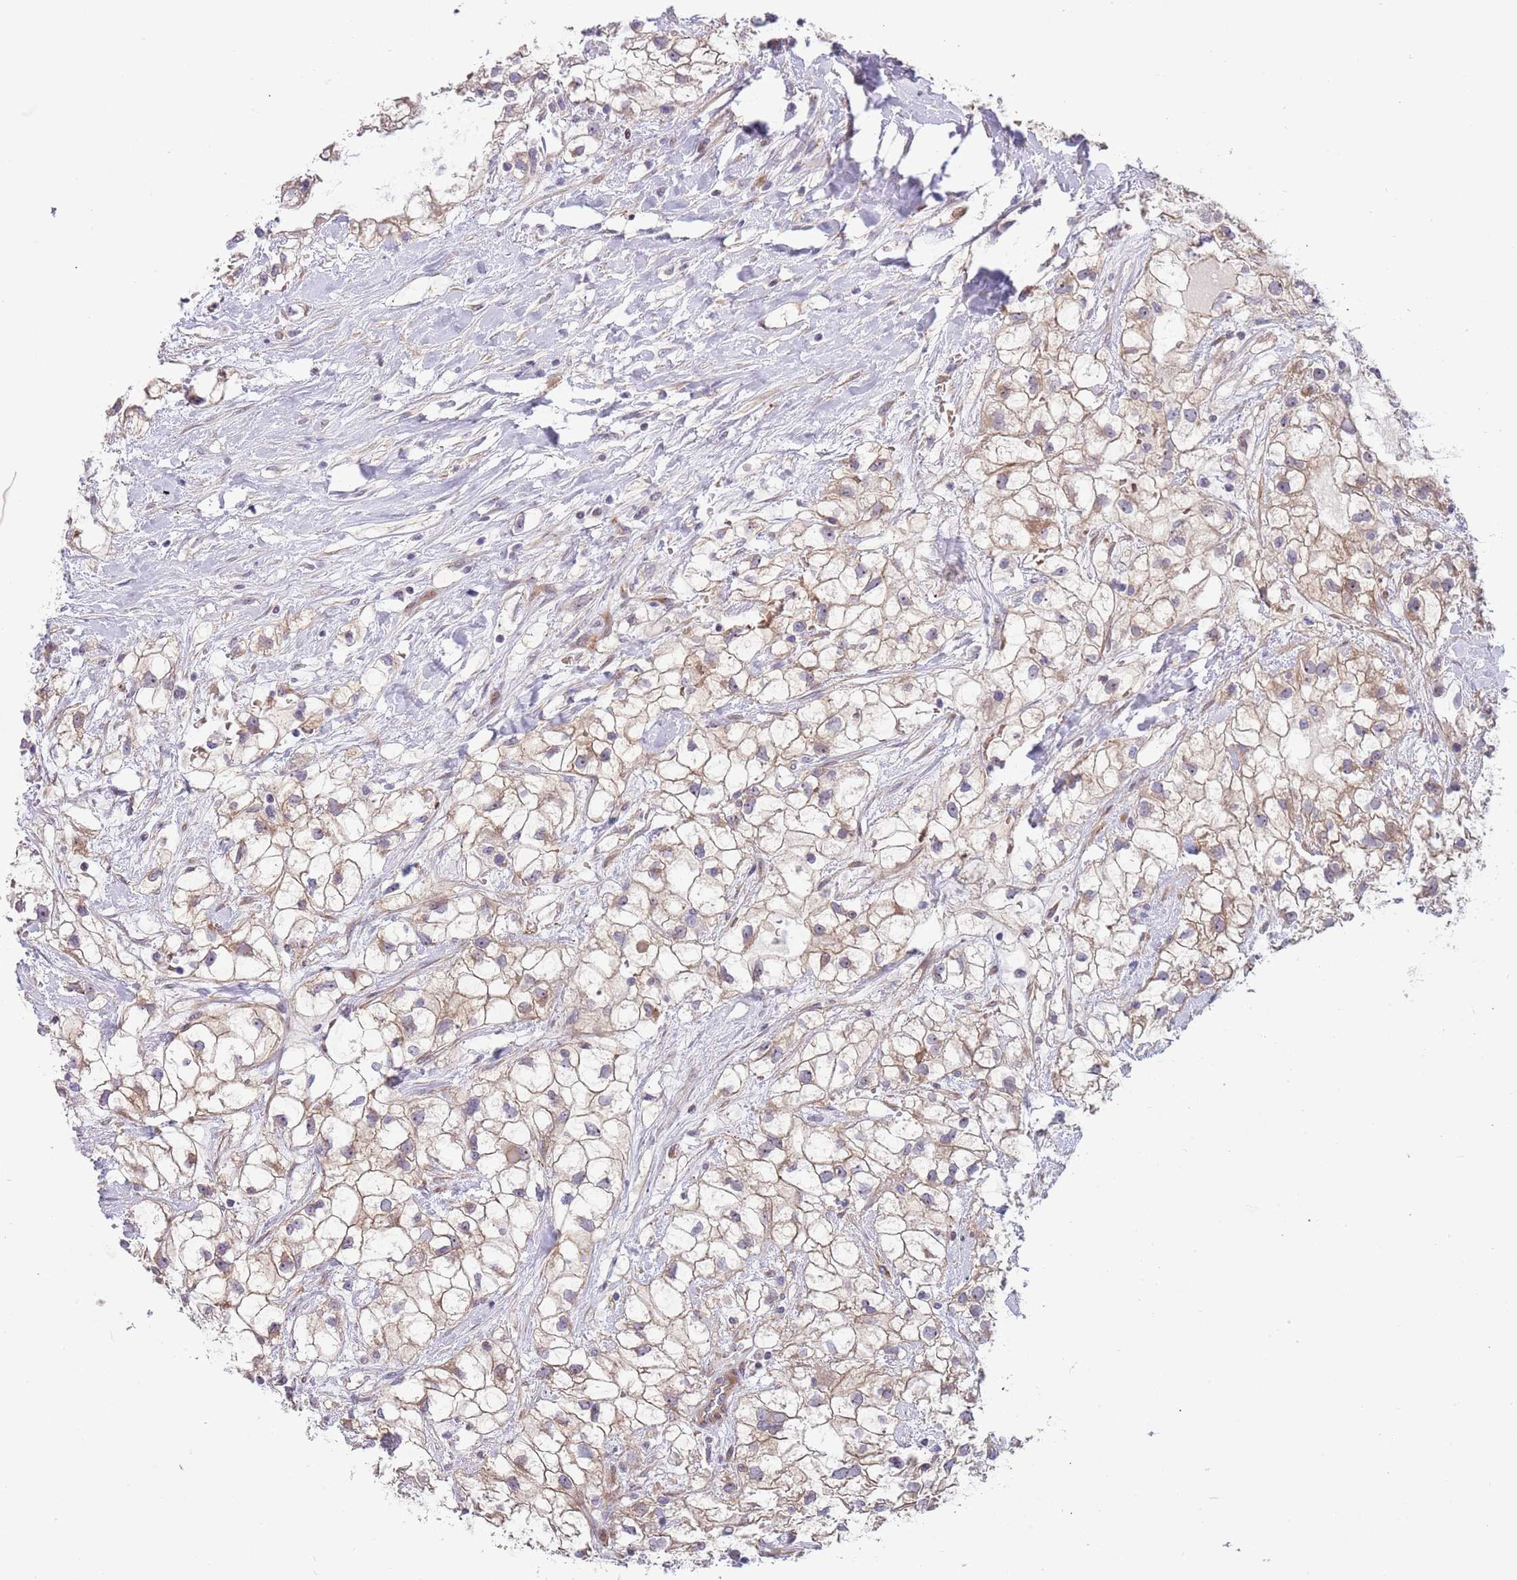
{"staining": {"intensity": "weak", "quantity": ">75%", "location": "cytoplasmic/membranous"}, "tissue": "renal cancer", "cell_type": "Tumor cells", "image_type": "cancer", "snomed": [{"axis": "morphology", "description": "Adenocarcinoma, NOS"}, {"axis": "topography", "description": "Kidney"}], "caption": "Brown immunohistochemical staining in renal adenocarcinoma reveals weak cytoplasmic/membranous positivity in about >75% of tumor cells.", "gene": "ITGB6", "patient": {"sex": "male", "age": 59}}